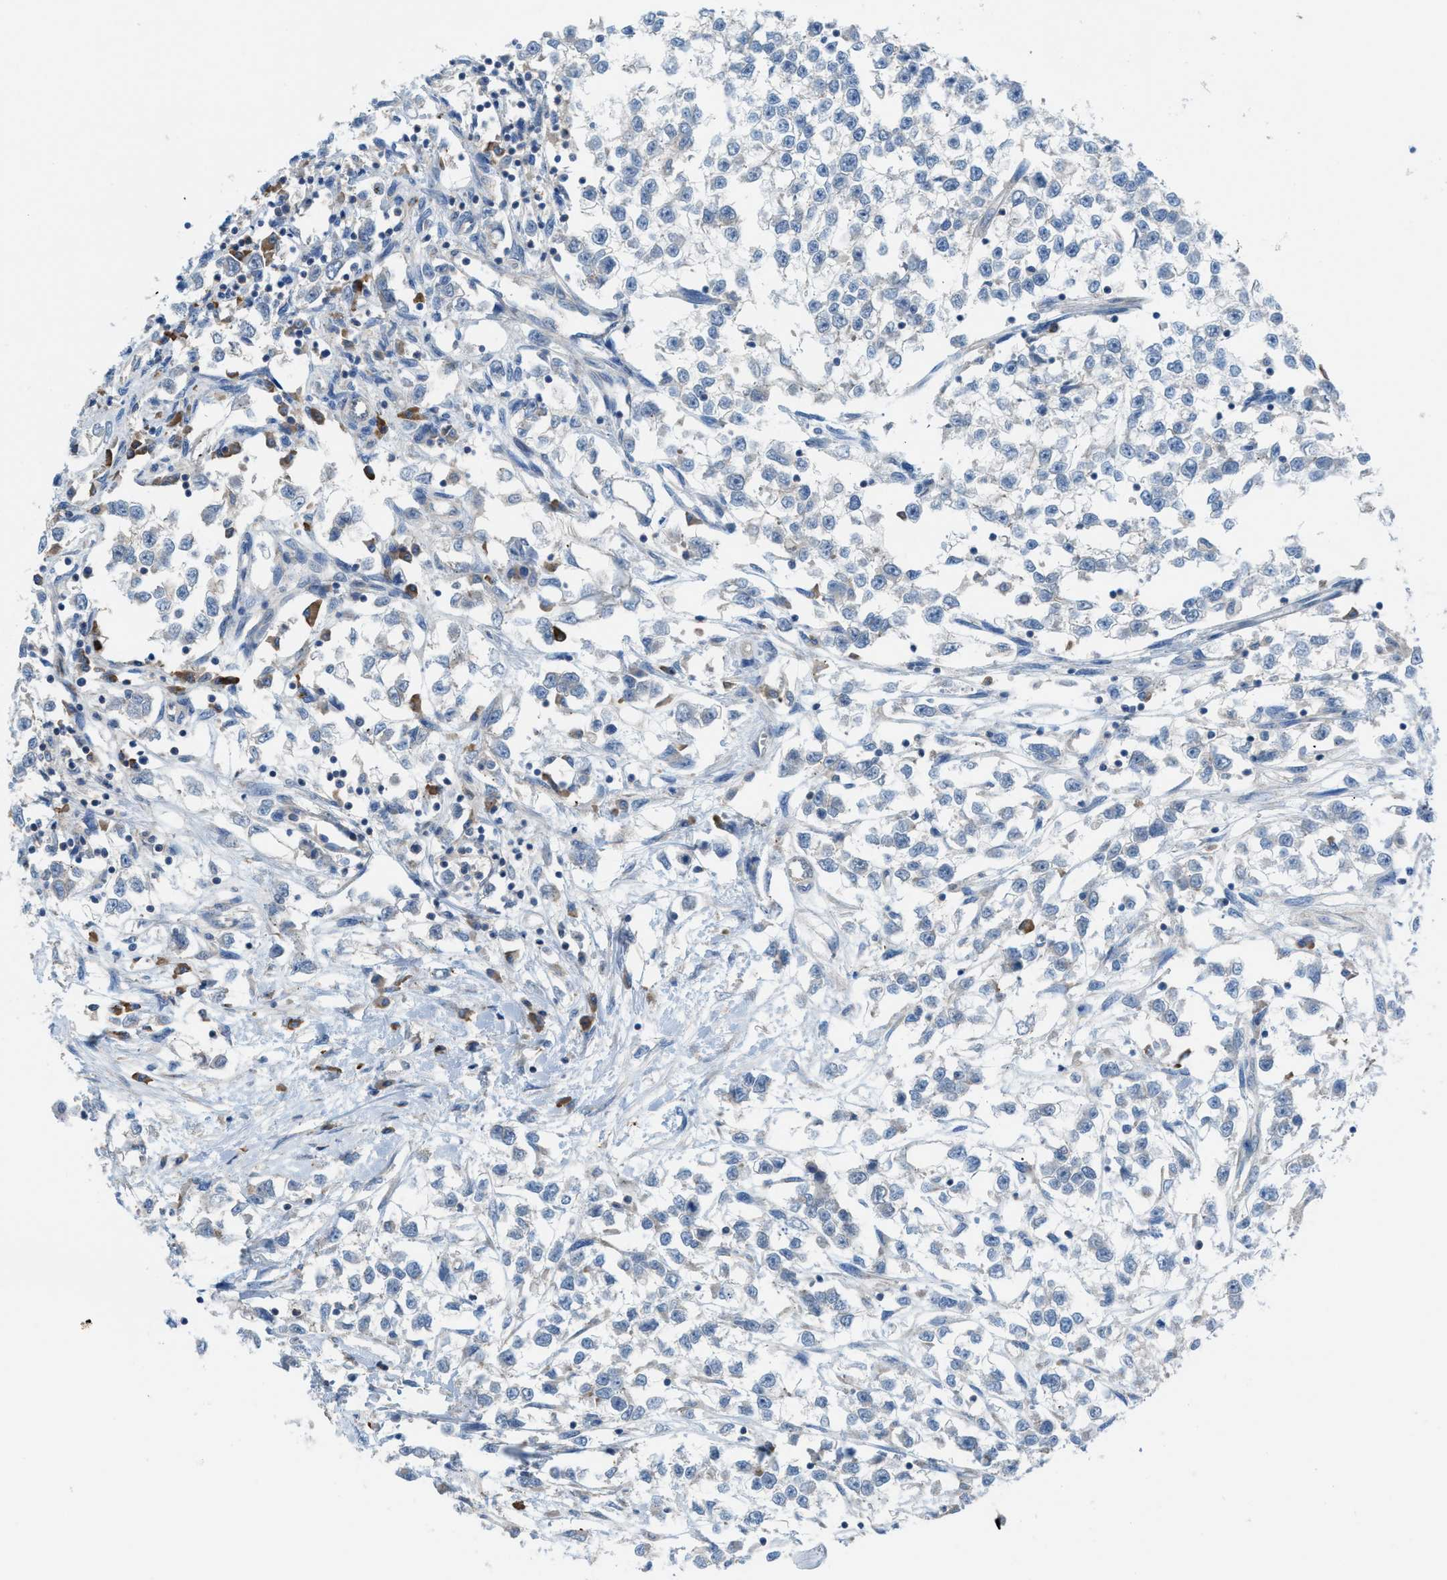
{"staining": {"intensity": "negative", "quantity": "none", "location": "none"}, "tissue": "testis cancer", "cell_type": "Tumor cells", "image_type": "cancer", "snomed": [{"axis": "morphology", "description": "Seminoma, NOS"}, {"axis": "morphology", "description": "Carcinoma, Embryonal, NOS"}, {"axis": "topography", "description": "Testis"}], "caption": "Embryonal carcinoma (testis) was stained to show a protein in brown. There is no significant staining in tumor cells.", "gene": "PLAA", "patient": {"sex": "male", "age": 51}}